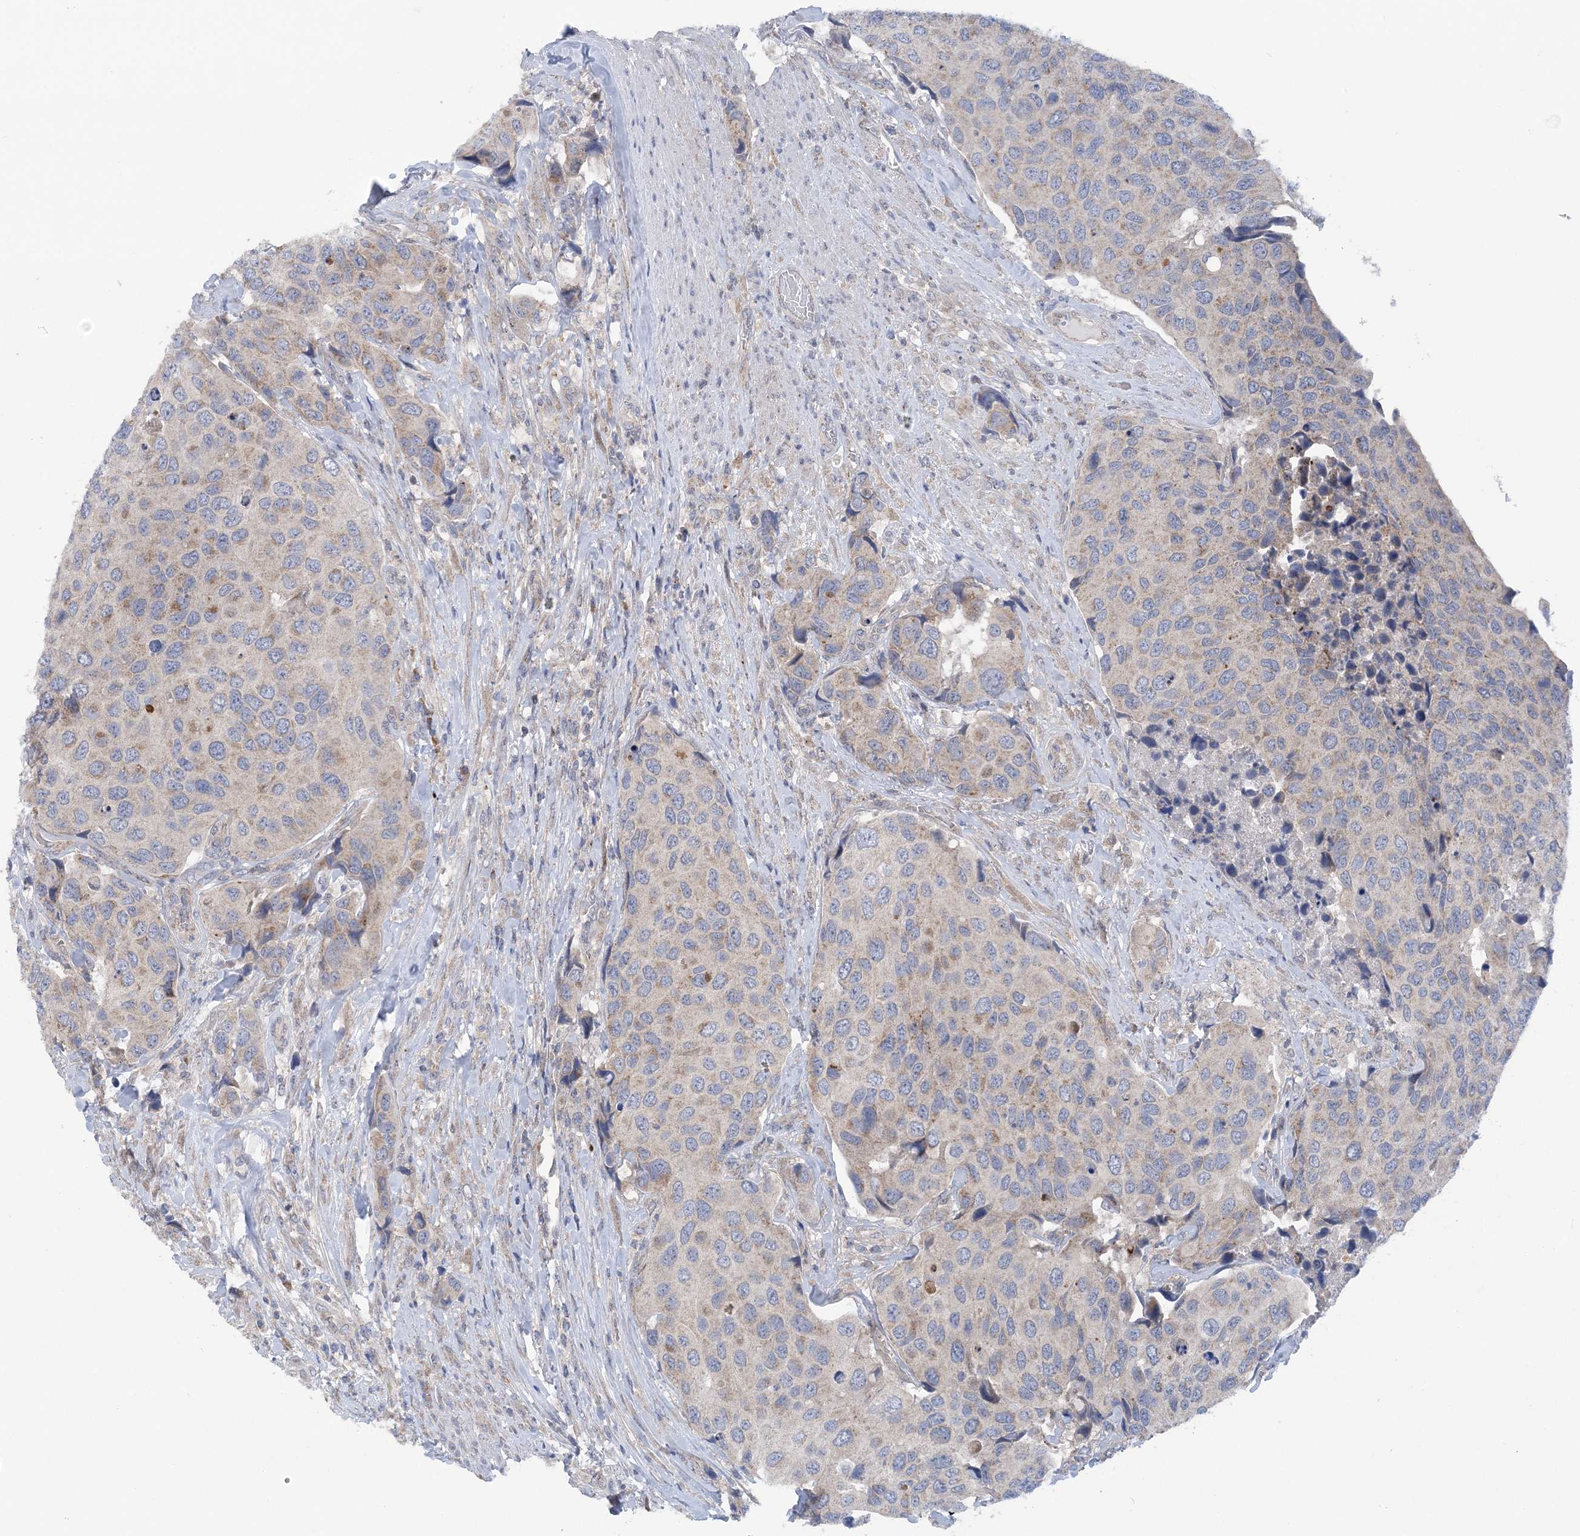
{"staining": {"intensity": "weak", "quantity": "<25%", "location": "cytoplasmic/membranous"}, "tissue": "urothelial cancer", "cell_type": "Tumor cells", "image_type": "cancer", "snomed": [{"axis": "morphology", "description": "Urothelial carcinoma, High grade"}, {"axis": "topography", "description": "Urinary bladder"}], "caption": "A photomicrograph of human urothelial carcinoma (high-grade) is negative for staining in tumor cells.", "gene": "COPE", "patient": {"sex": "male", "age": 74}}